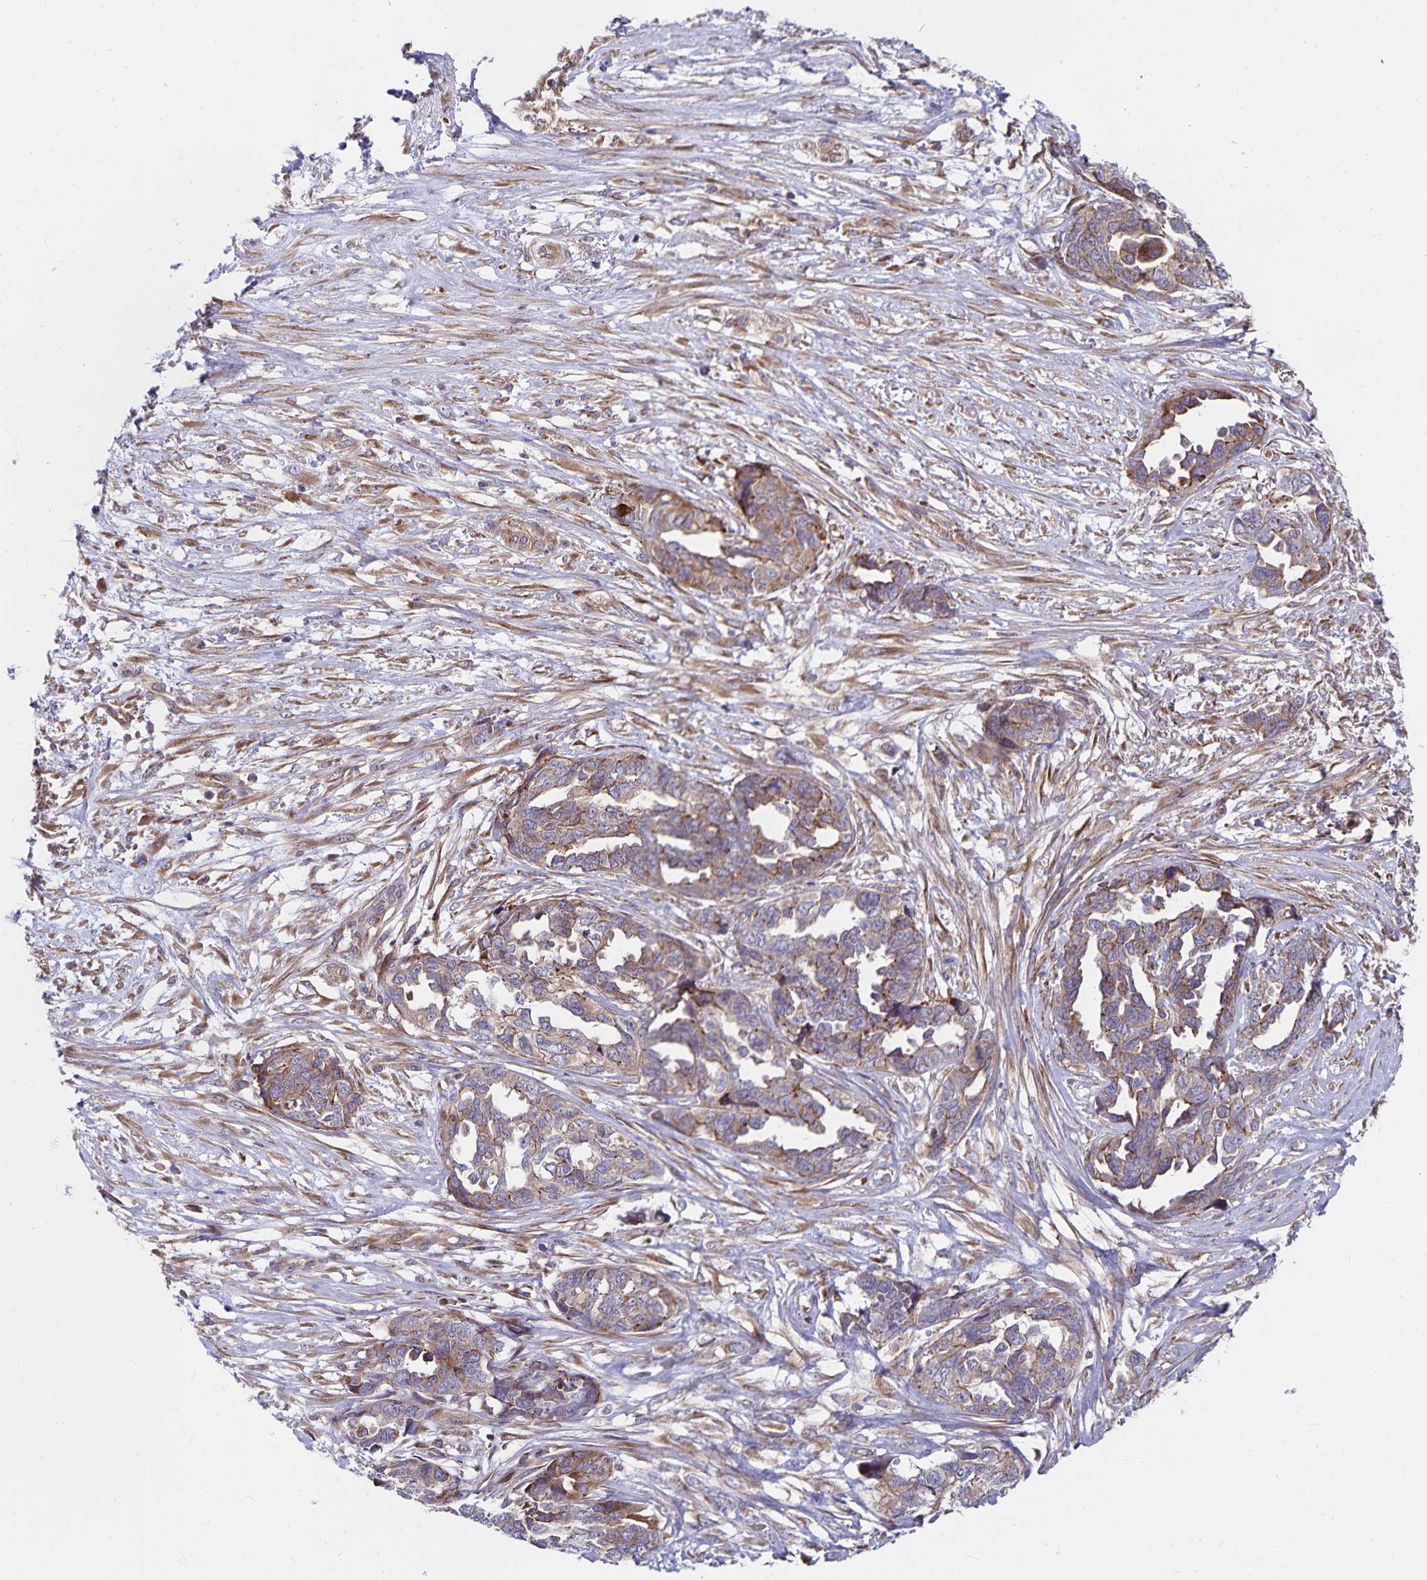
{"staining": {"intensity": "weak", "quantity": ">75%", "location": "cytoplasmic/membranous"}, "tissue": "ovarian cancer", "cell_type": "Tumor cells", "image_type": "cancer", "snomed": [{"axis": "morphology", "description": "Cystadenocarcinoma, serous, NOS"}, {"axis": "topography", "description": "Ovary"}], "caption": "Human ovarian cancer (serous cystadenocarcinoma) stained for a protein (brown) shows weak cytoplasmic/membranous positive positivity in approximately >75% of tumor cells.", "gene": "SEC62", "patient": {"sex": "female", "age": 69}}